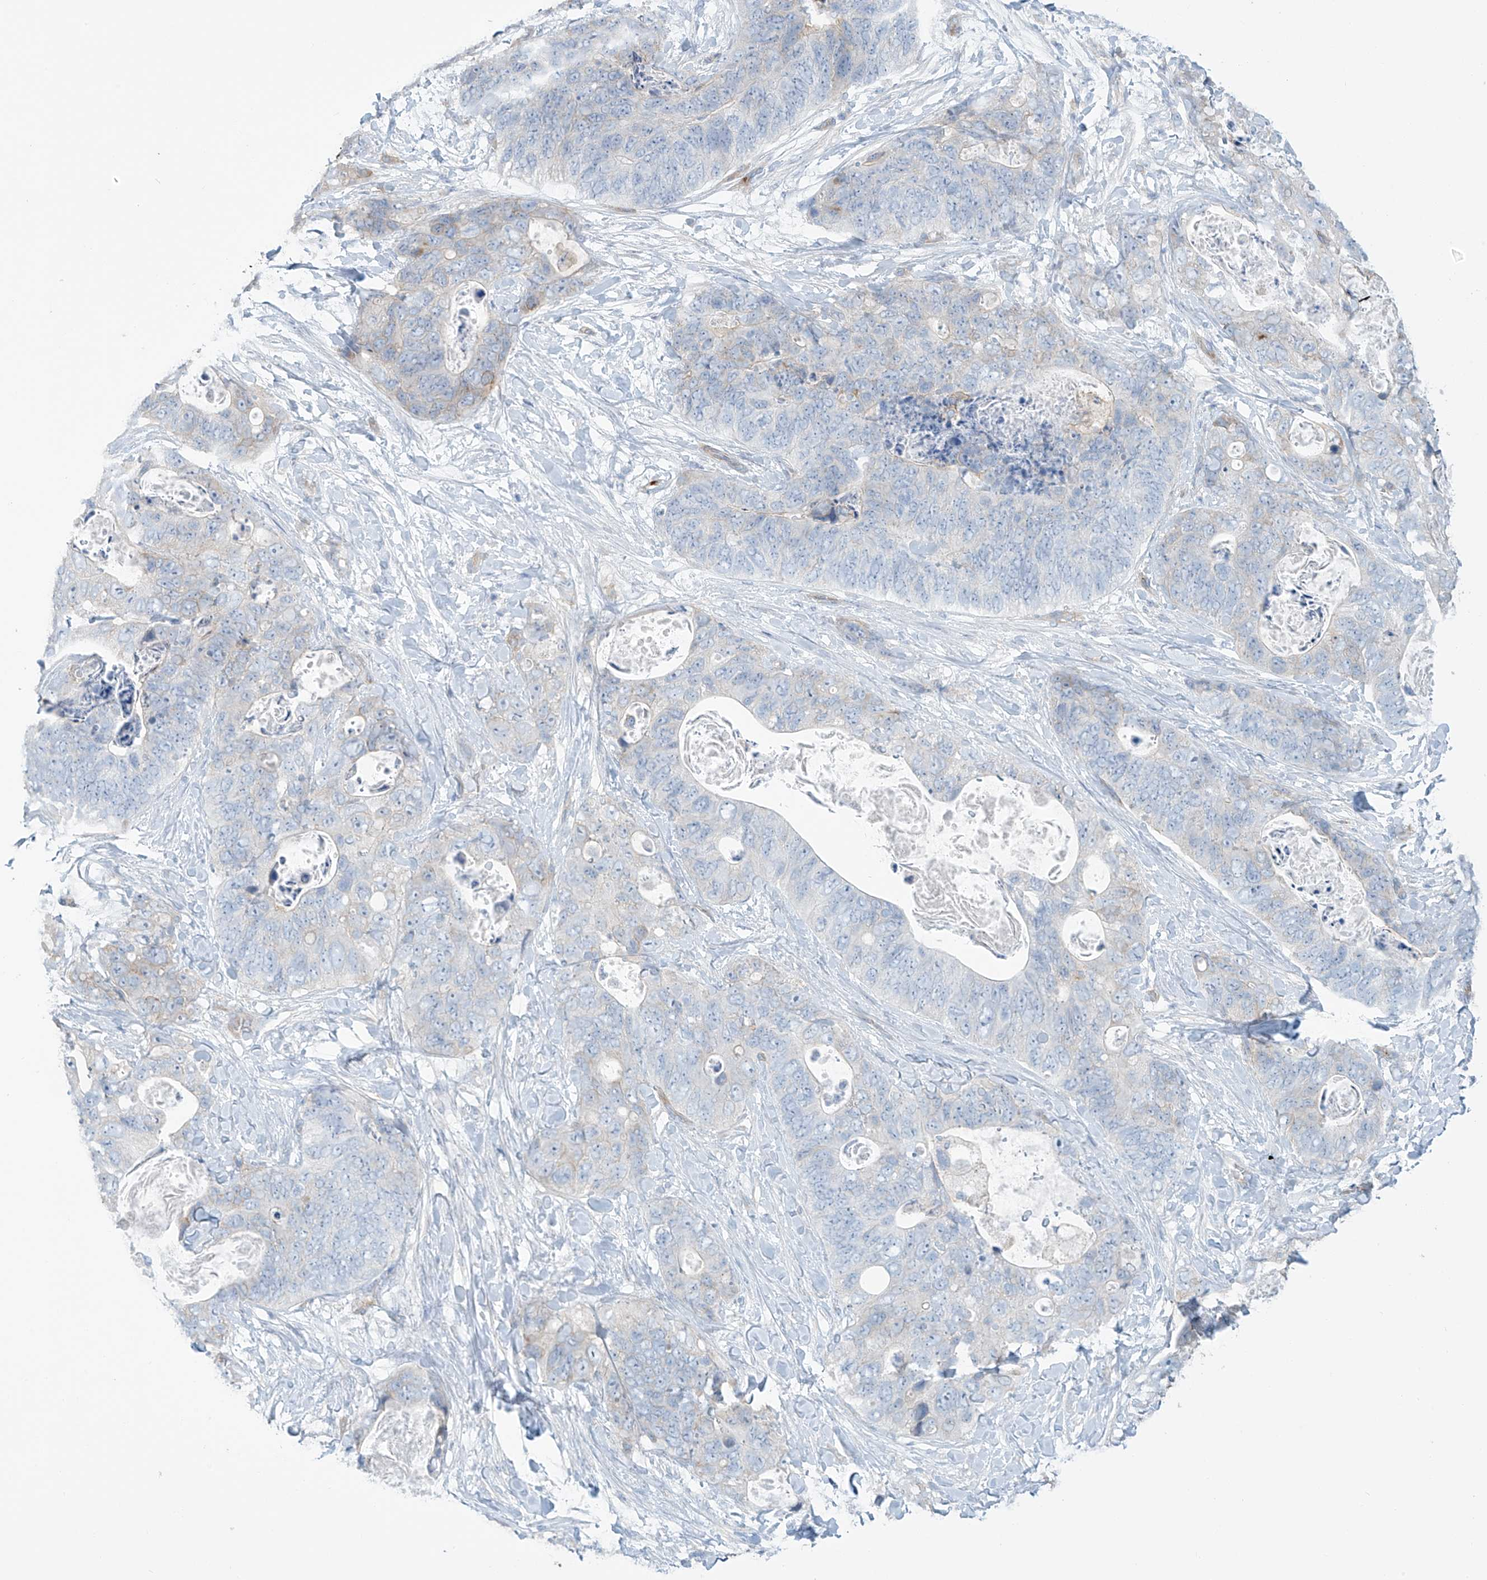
{"staining": {"intensity": "negative", "quantity": "none", "location": "none"}, "tissue": "stomach cancer", "cell_type": "Tumor cells", "image_type": "cancer", "snomed": [{"axis": "morphology", "description": "Adenocarcinoma, NOS"}, {"axis": "topography", "description": "Stomach"}], "caption": "Immunohistochemistry (IHC) of adenocarcinoma (stomach) shows no expression in tumor cells.", "gene": "ZNF846", "patient": {"sex": "female", "age": 89}}